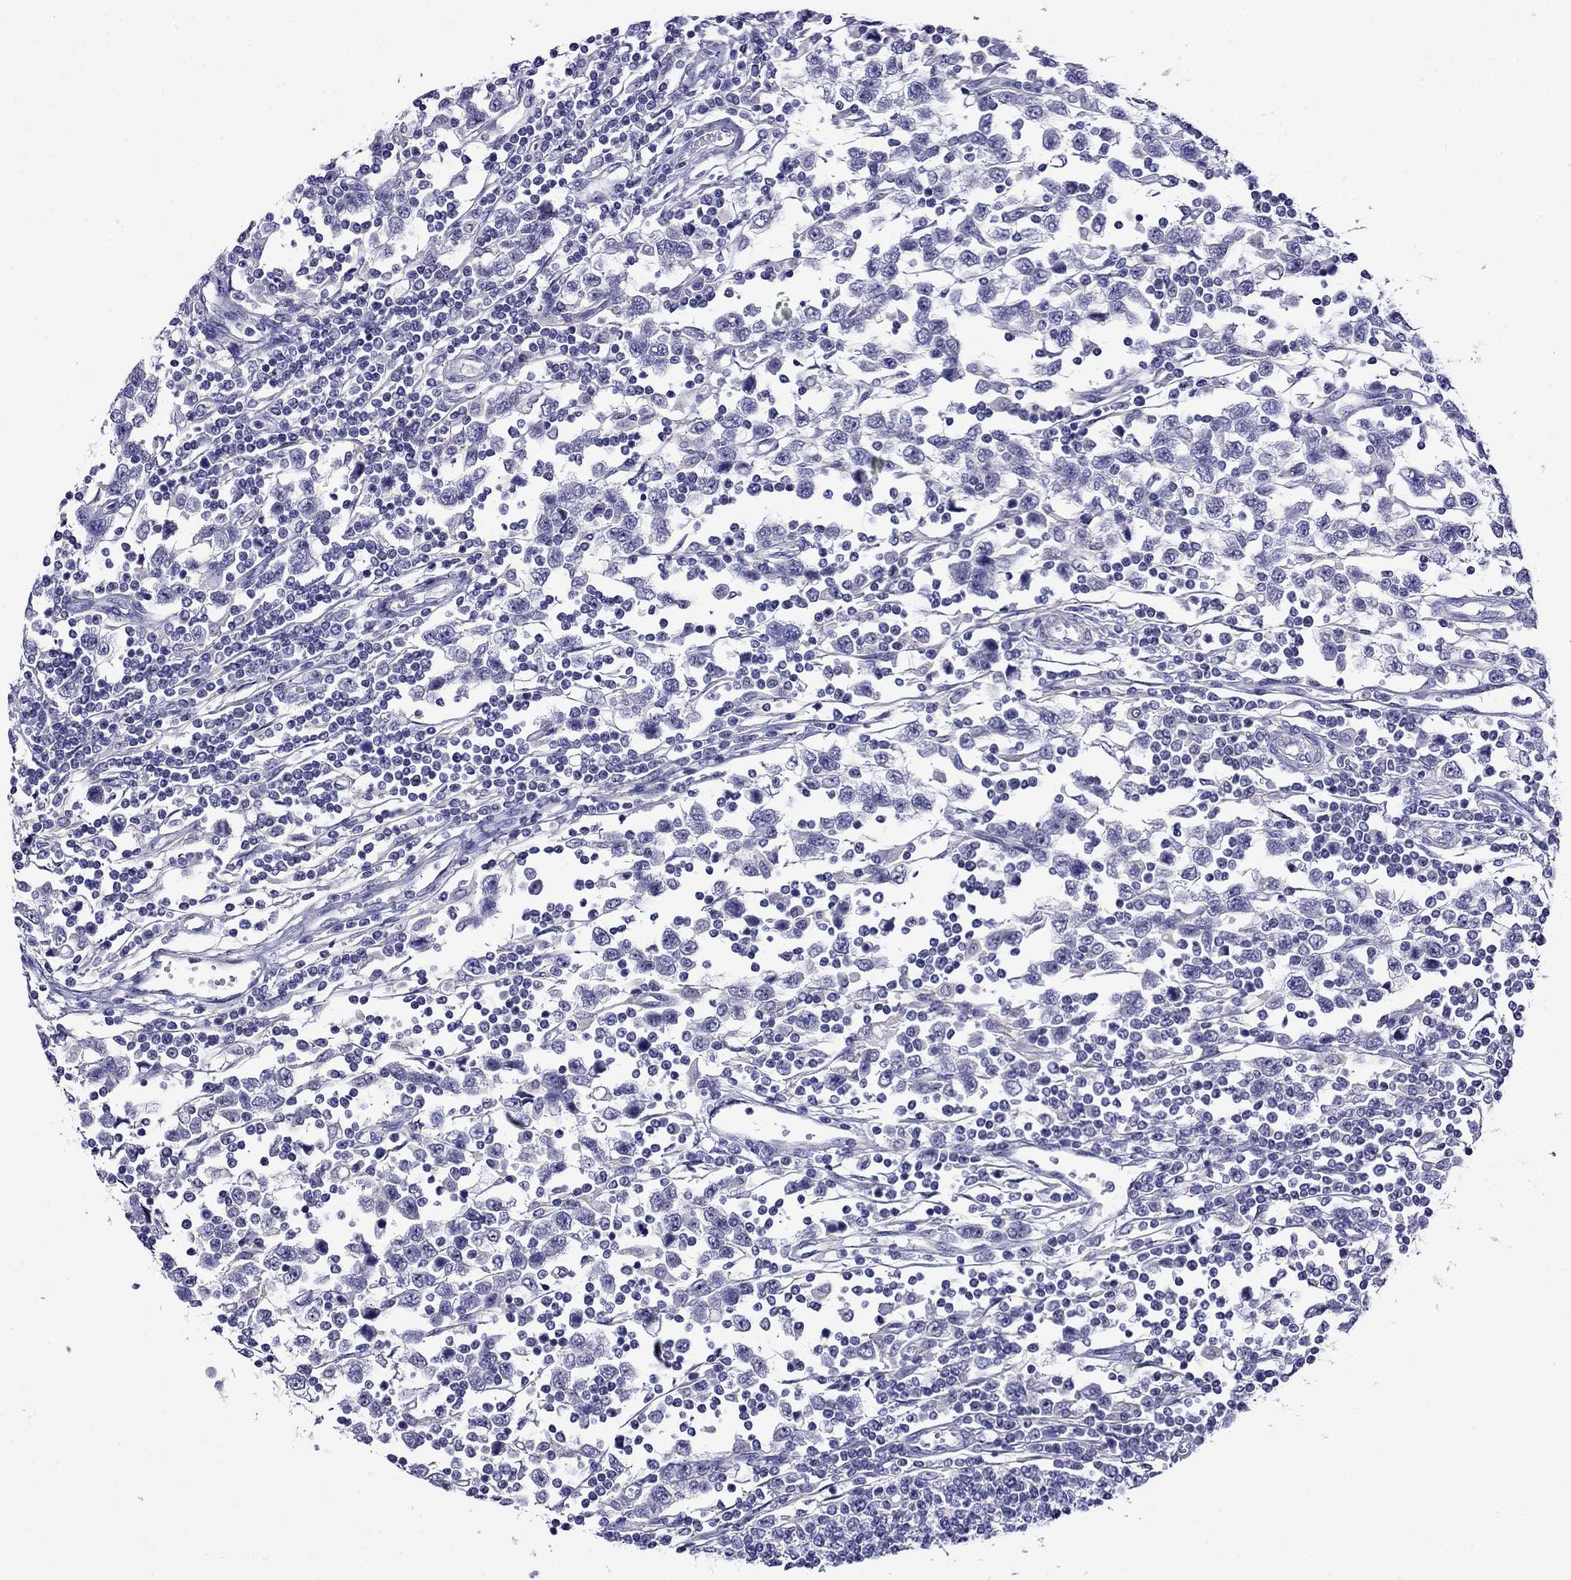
{"staining": {"intensity": "negative", "quantity": "none", "location": "none"}, "tissue": "testis cancer", "cell_type": "Tumor cells", "image_type": "cancer", "snomed": [{"axis": "morphology", "description": "Seminoma, NOS"}, {"axis": "topography", "description": "Testis"}], "caption": "DAB (3,3'-diaminobenzidine) immunohistochemical staining of human seminoma (testis) demonstrates no significant staining in tumor cells.", "gene": "SCG2", "patient": {"sex": "male", "age": 34}}